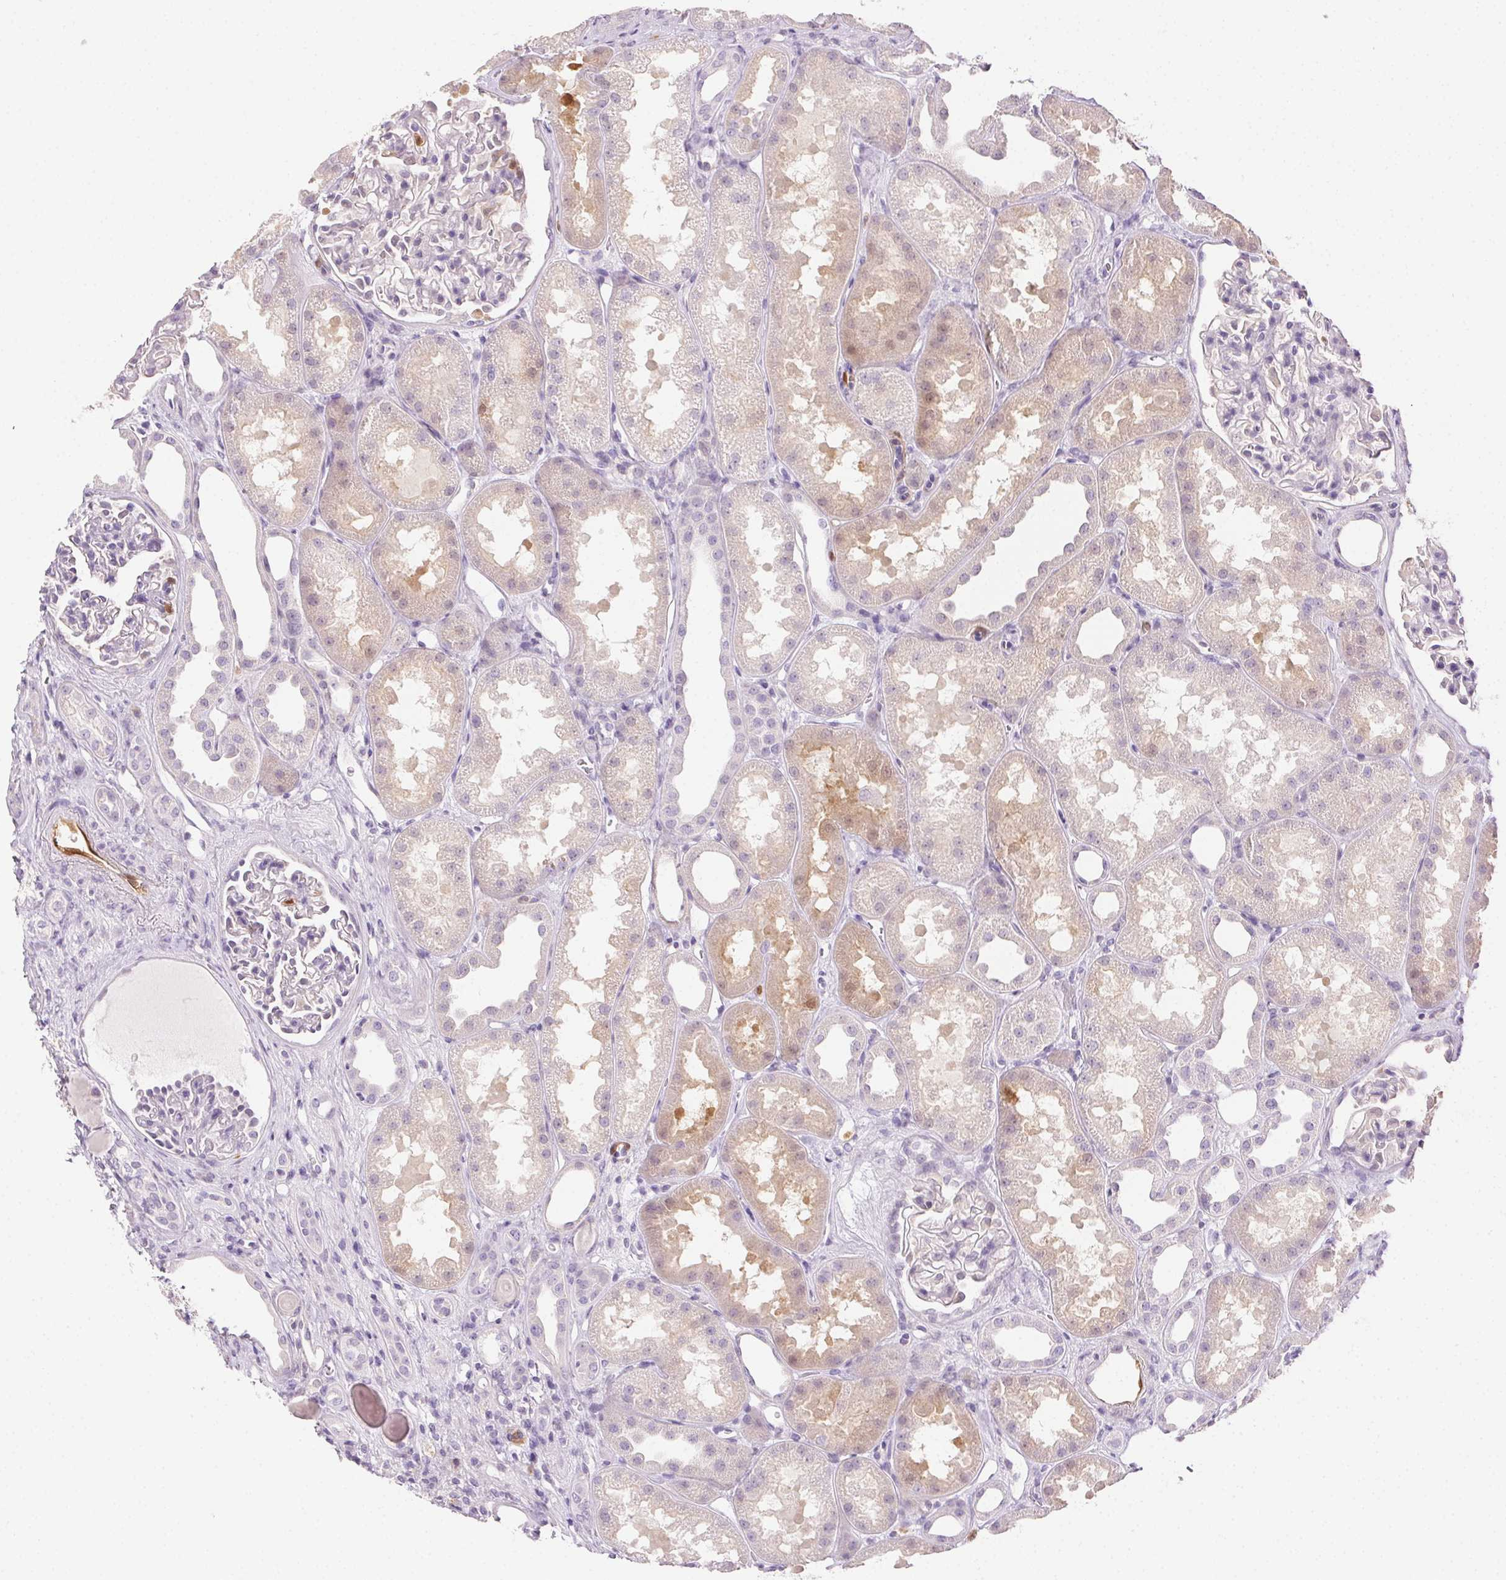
{"staining": {"intensity": "negative", "quantity": "none", "location": "none"}, "tissue": "kidney", "cell_type": "Cells in glomeruli", "image_type": "normal", "snomed": [{"axis": "morphology", "description": "Normal tissue, NOS"}, {"axis": "topography", "description": "Kidney"}], "caption": "A histopathology image of human kidney is negative for staining in cells in glomeruli. Brightfield microscopy of IHC stained with DAB (brown) and hematoxylin (blue), captured at high magnification.", "gene": "TMEM45A", "patient": {"sex": "male", "age": 61}}